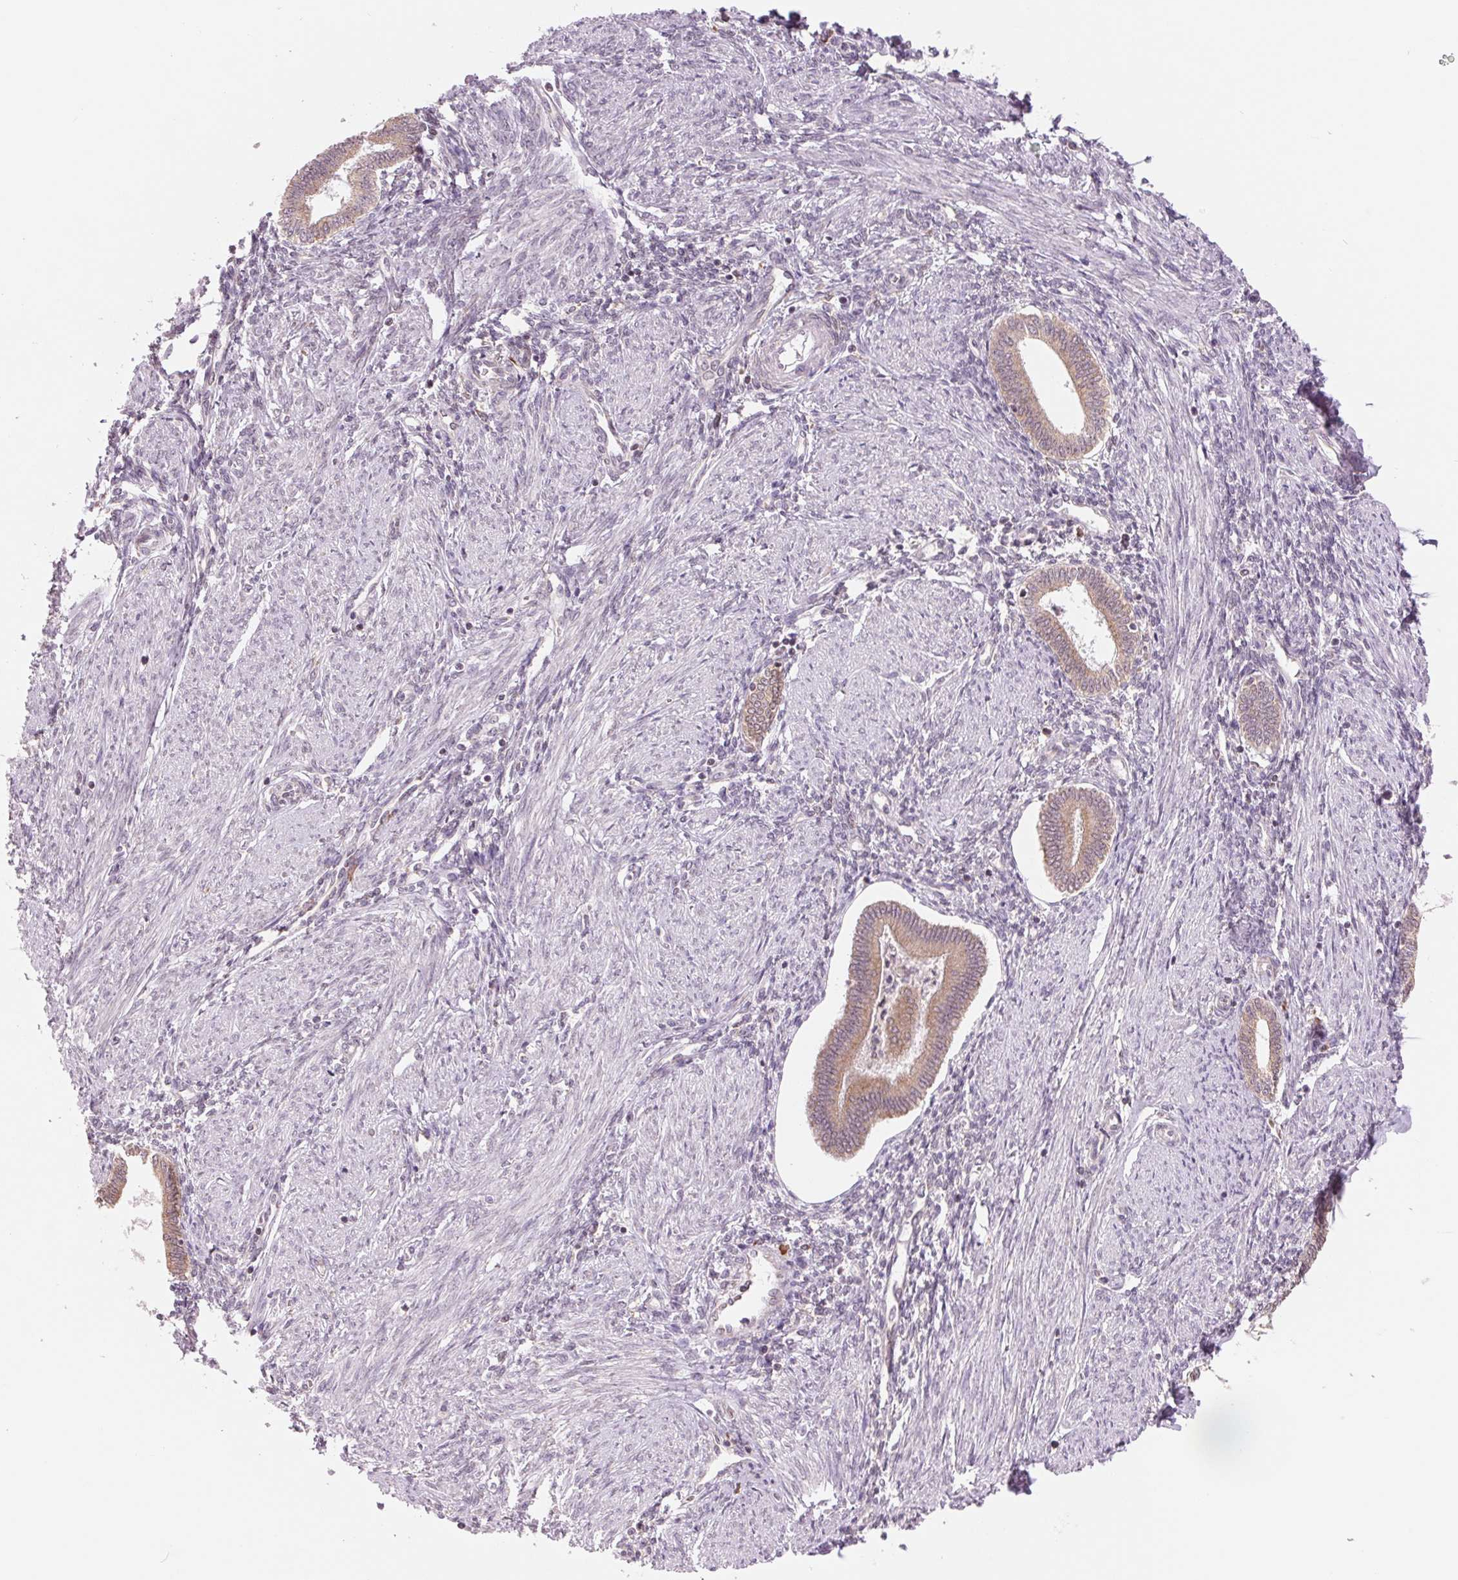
{"staining": {"intensity": "negative", "quantity": "none", "location": "none"}, "tissue": "endometrium", "cell_type": "Cells in endometrial stroma", "image_type": "normal", "snomed": [{"axis": "morphology", "description": "Normal tissue, NOS"}, {"axis": "topography", "description": "Endometrium"}], "caption": "Immunohistochemistry photomicrograph of unremarkable endometrium: endometrium stained with DAB (3,3'-diaminobenzidine) reveals no significant protein staining in cells in endometrial stroma. (Stains: DAB (3,3'-diaminobenzidine) immunohistochemistry (IHC) with hematoxylin counter stain, Microscopy: brightfield microscopy at high magnification).", "gene": "TECR", "patient": {"sex": "female", "age": 42}}